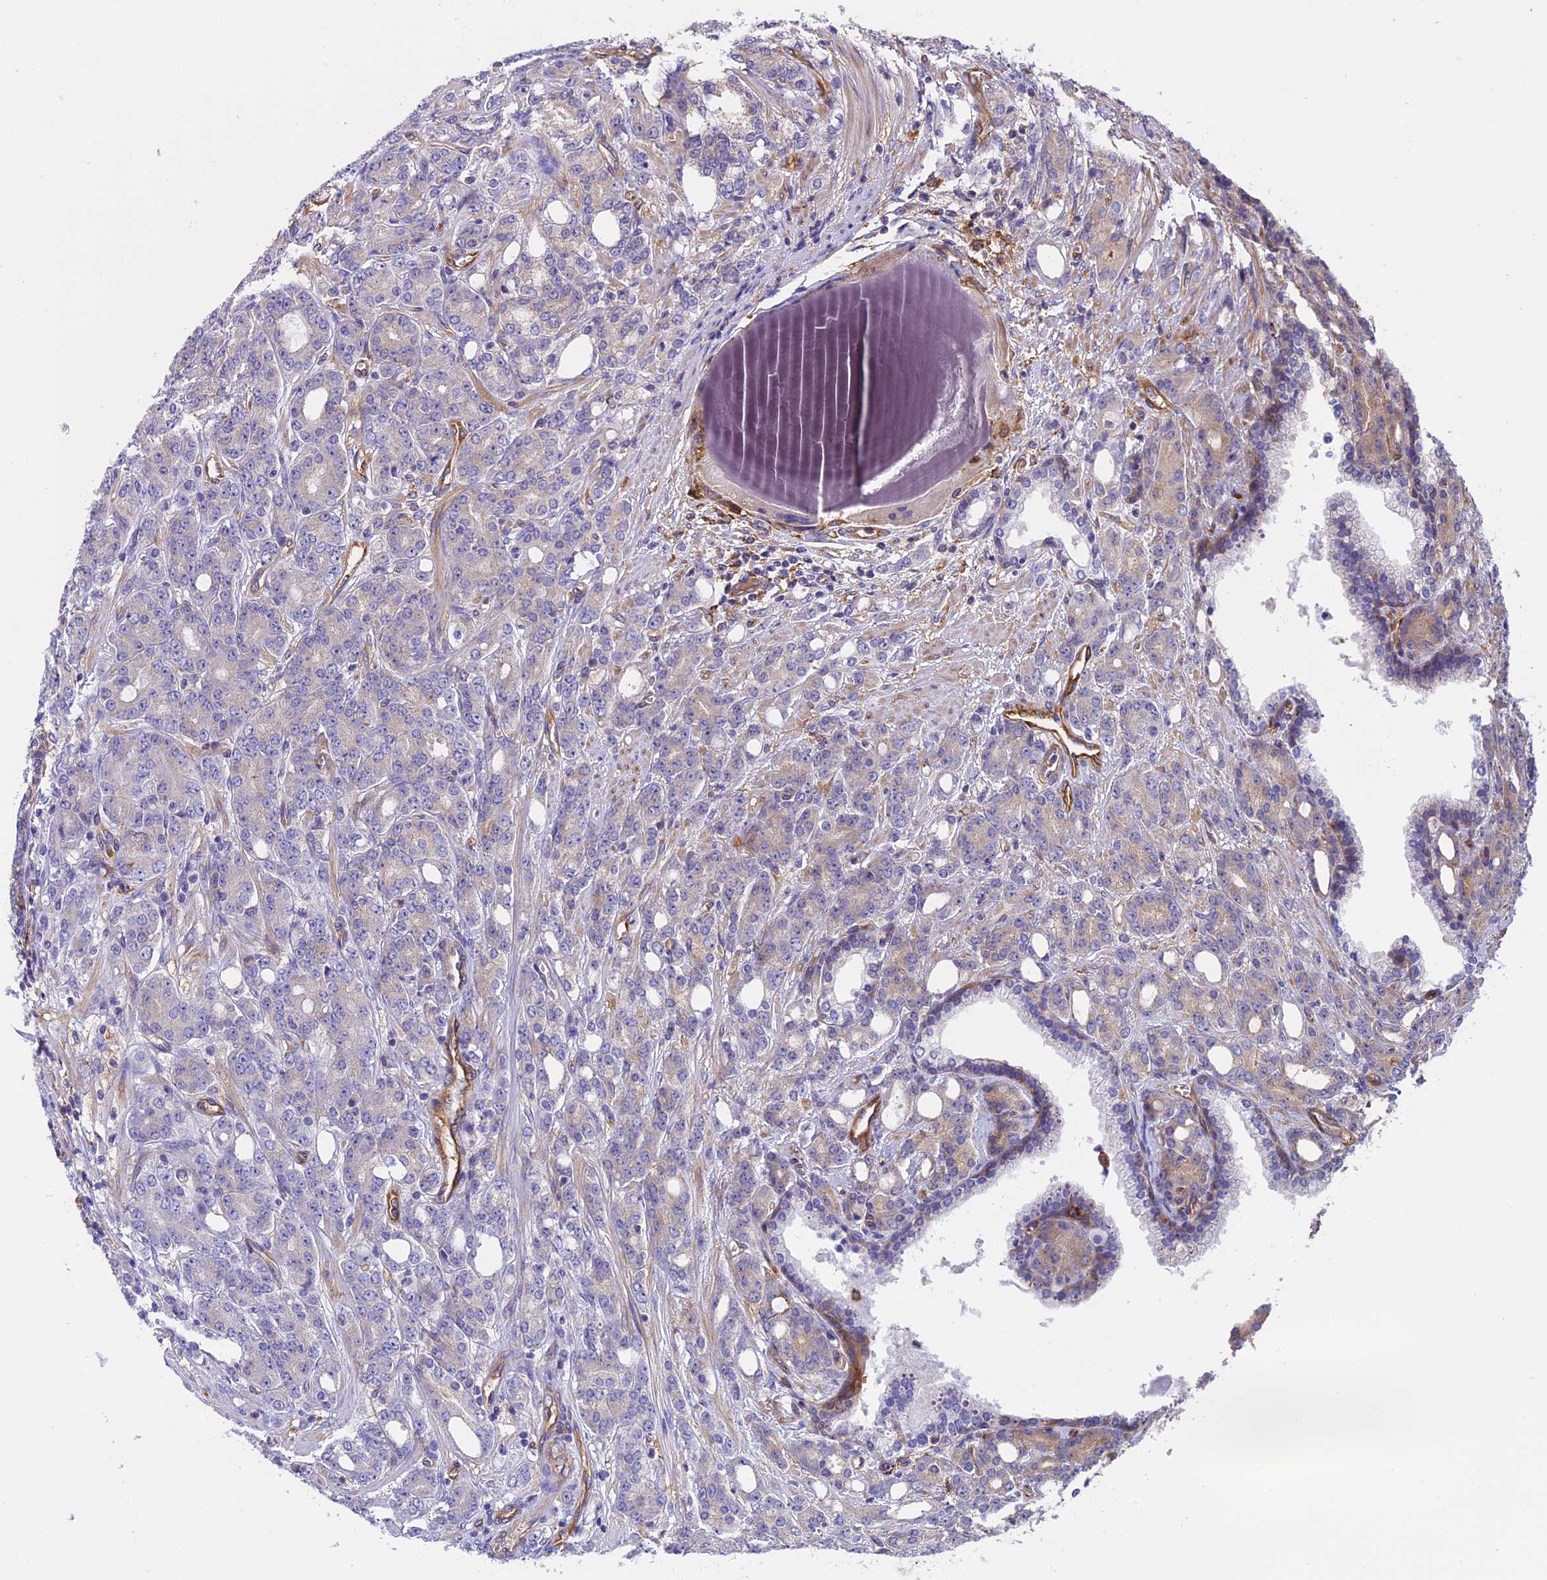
{"staining": {"intensity": "weak", "quantity": "<25%", "location": "cytoplasmic/membranous"}, "tissue": "prostate cancer", "cell_type": "Tumor cells", "image_type": "cancer", "snomed": [{"axis": "morphology", "description": "Adenocarcinoma, High grade"}, {"axis": "topography", "description": "Prostate"}], "caption": "Tumor cells are negative for protein expression in human prostate cancer (high-grade adenocarcinoma).", "gene": "EHBP1L1", "patient": {"sex": "male", "age": 62}}